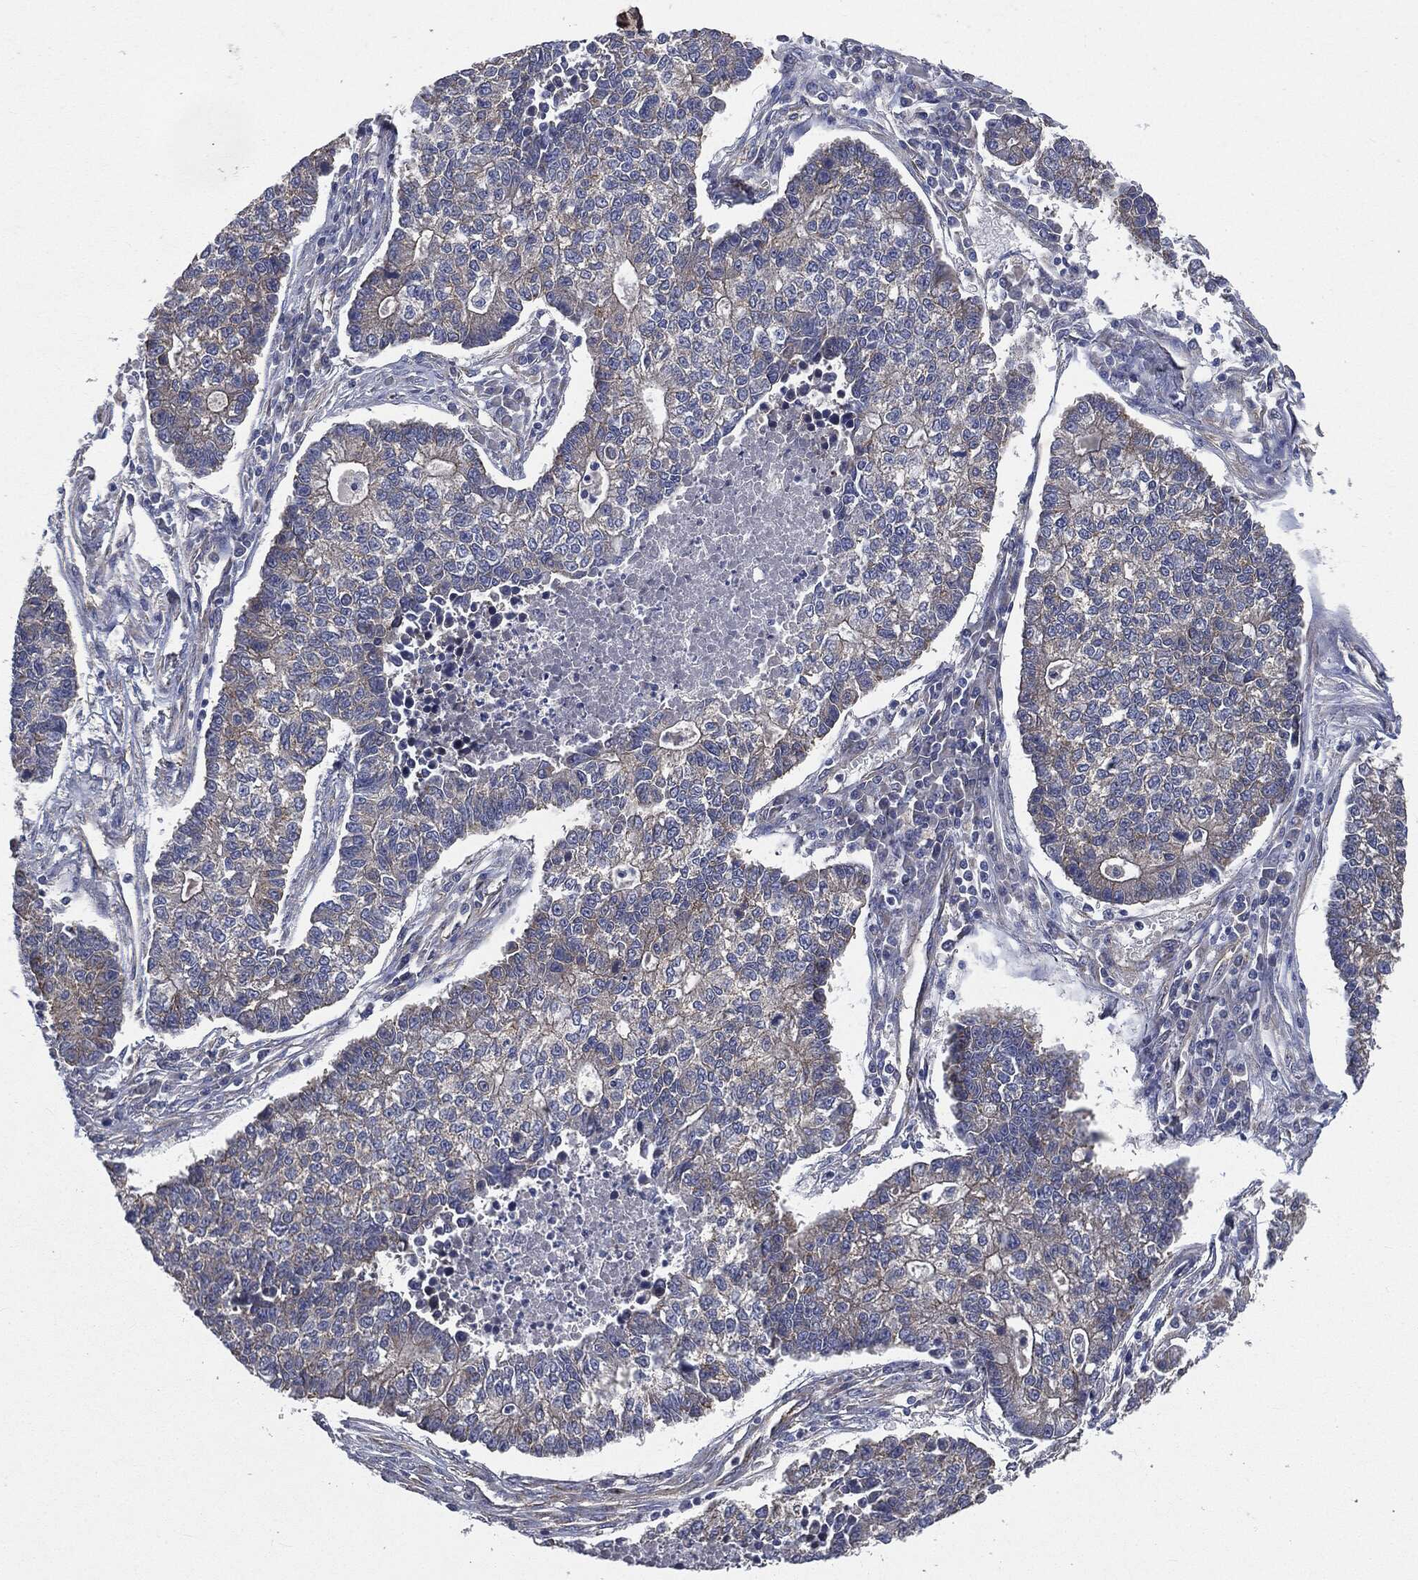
{"staining": {"intensity": "weak", "quantity": "25%-75%", "location": "cytoplasmic/membranous"}, "tissue": "lung cancer", "cell_type": "Tumor cells", "image_type": "cancer", "snomed": [{"axis": "morphology", "description": "Adenocarcinoma, NOS"}, {"axis": "topography", "description": "Lung"}], "caption": "Tumor cells show weak cytoplasmic/membranous expression in about 25%-75% of cells in lung adenocarcinoma.", "gene": "EPS15L1", "patient": {"sex": "male", "age": 57}}